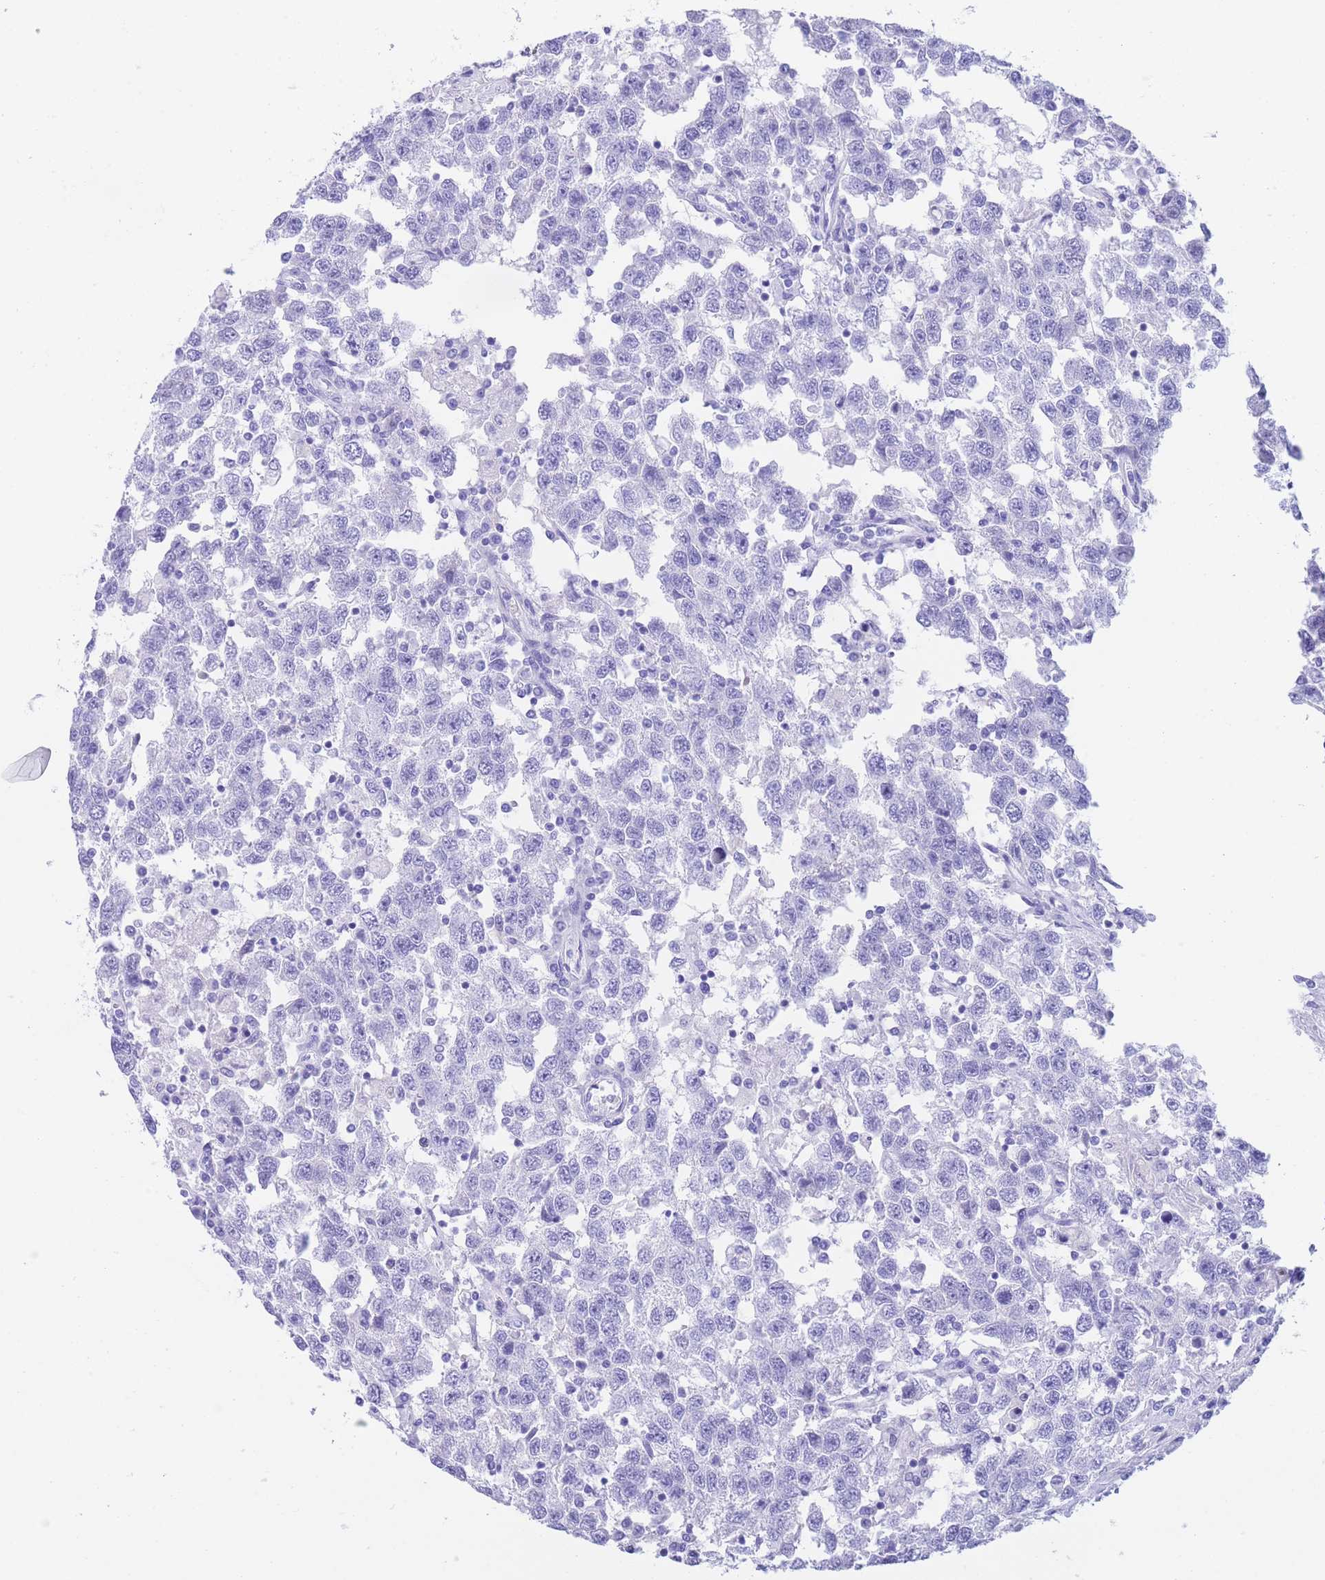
{"staining": {"intensity": "negative", "quantity": "none", "location": "none"}, "tissue": "testis cancer", "cell_type": "Tumor cells", "image_type": "cancer", "snomed": [{"axis": "morphology", "description": "Seminoma, NOS"}, {"axis": "topography", "description": "Testis"}], "caption": "An image of testis seminoma stained for a protein shows no brown staining in tumor cells.", "gene": "SLCO1B3", "patient": {"sex": "male", "age": 41}}